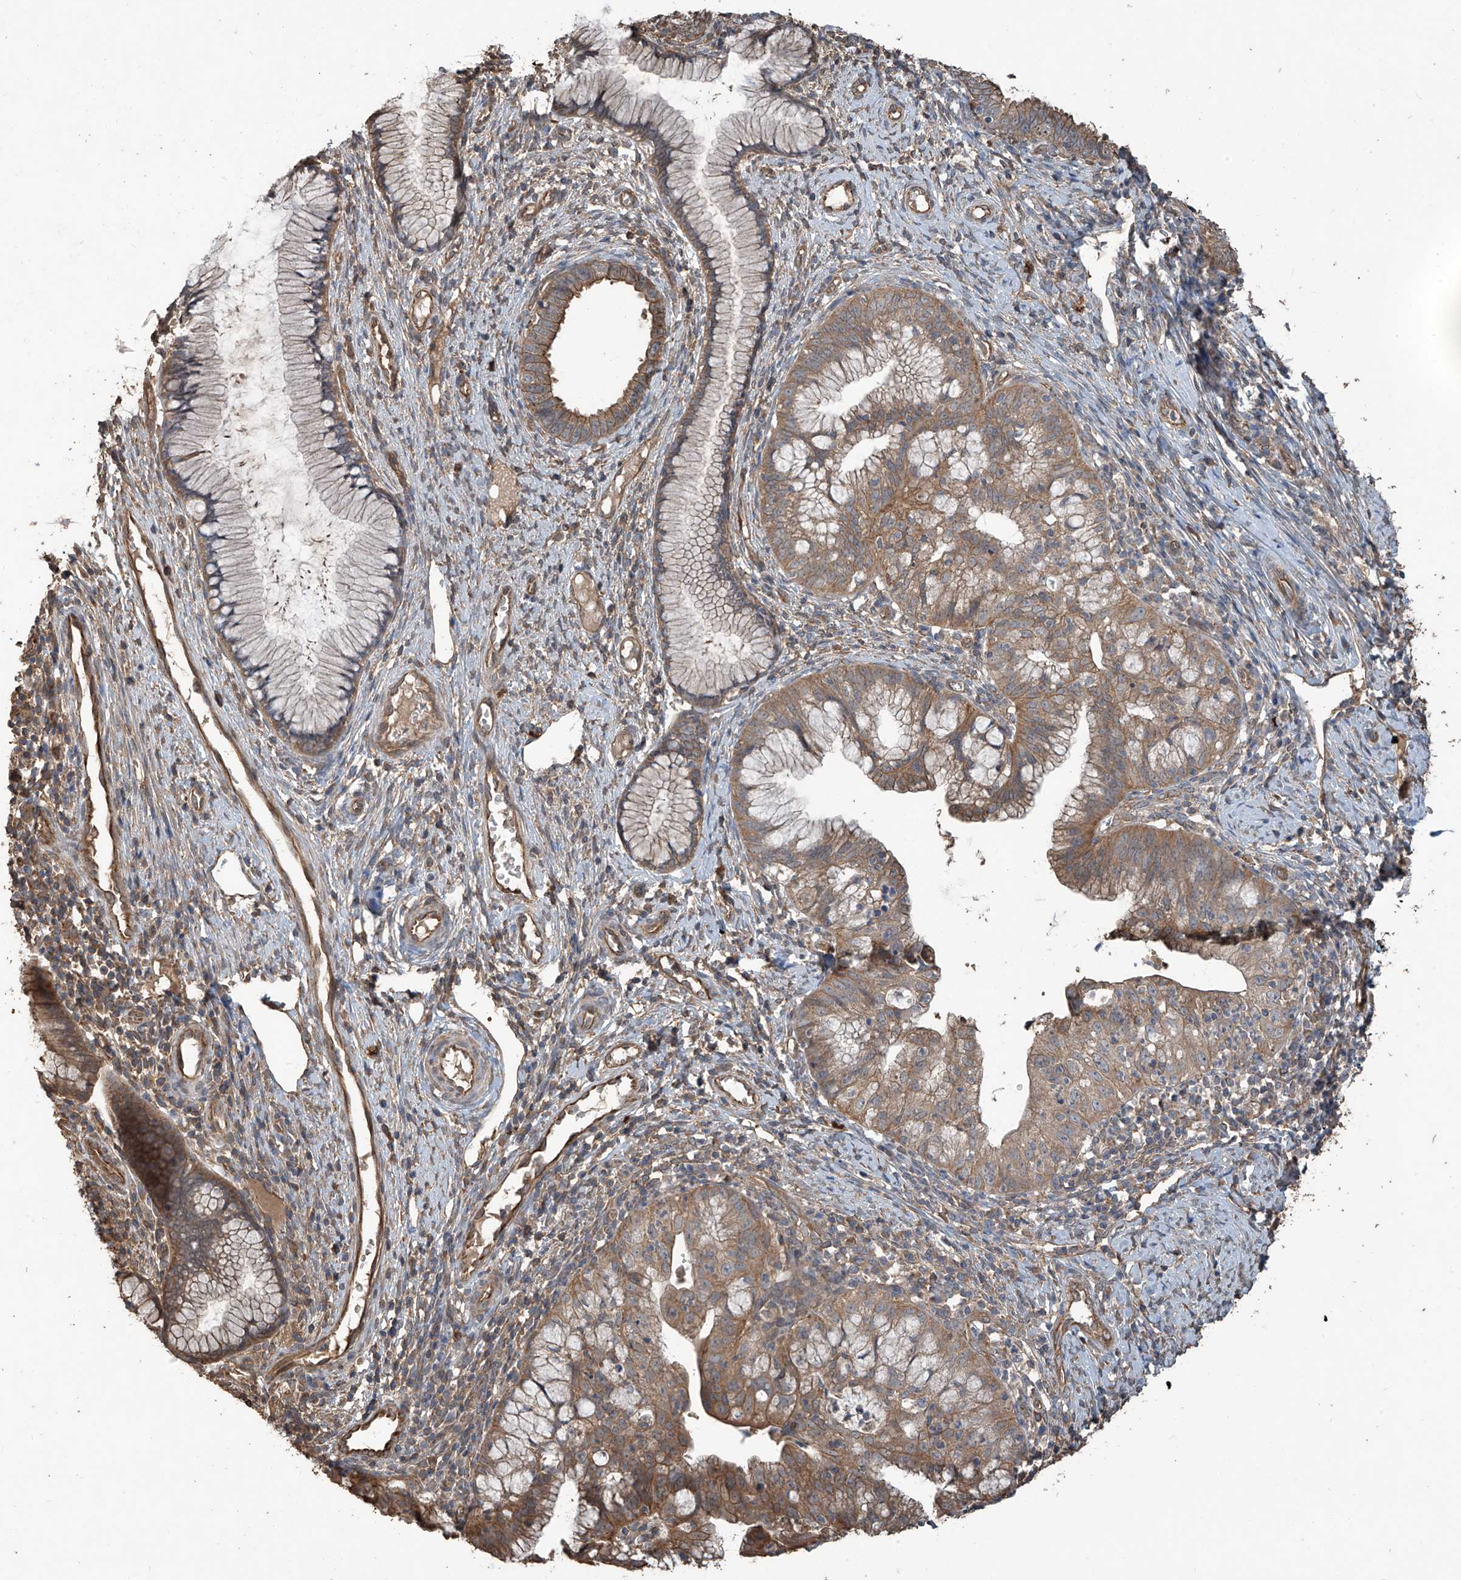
{"staining": {"intensity": "moderate", "quantity": ">75%", "location": "cytoplasmic/membranous"}, "tissue": "cervical cancer", "cell_type": "Tumor cells", "image_type": "cancer", "snomed": [{"axis": "morphology", "description": "Adenocarcinoma, NOS"}, {"axis": "topography", "description": "Cervix"}], "caption": "DAB immunohistochemical staining of cervical adenocarcinoma reveals moderate cytoplasmic/membranous protein positivity in approximately >75% of tumor cells.", "gene": "AGBL5", "patient": {"sex": "female", "age": 36}}